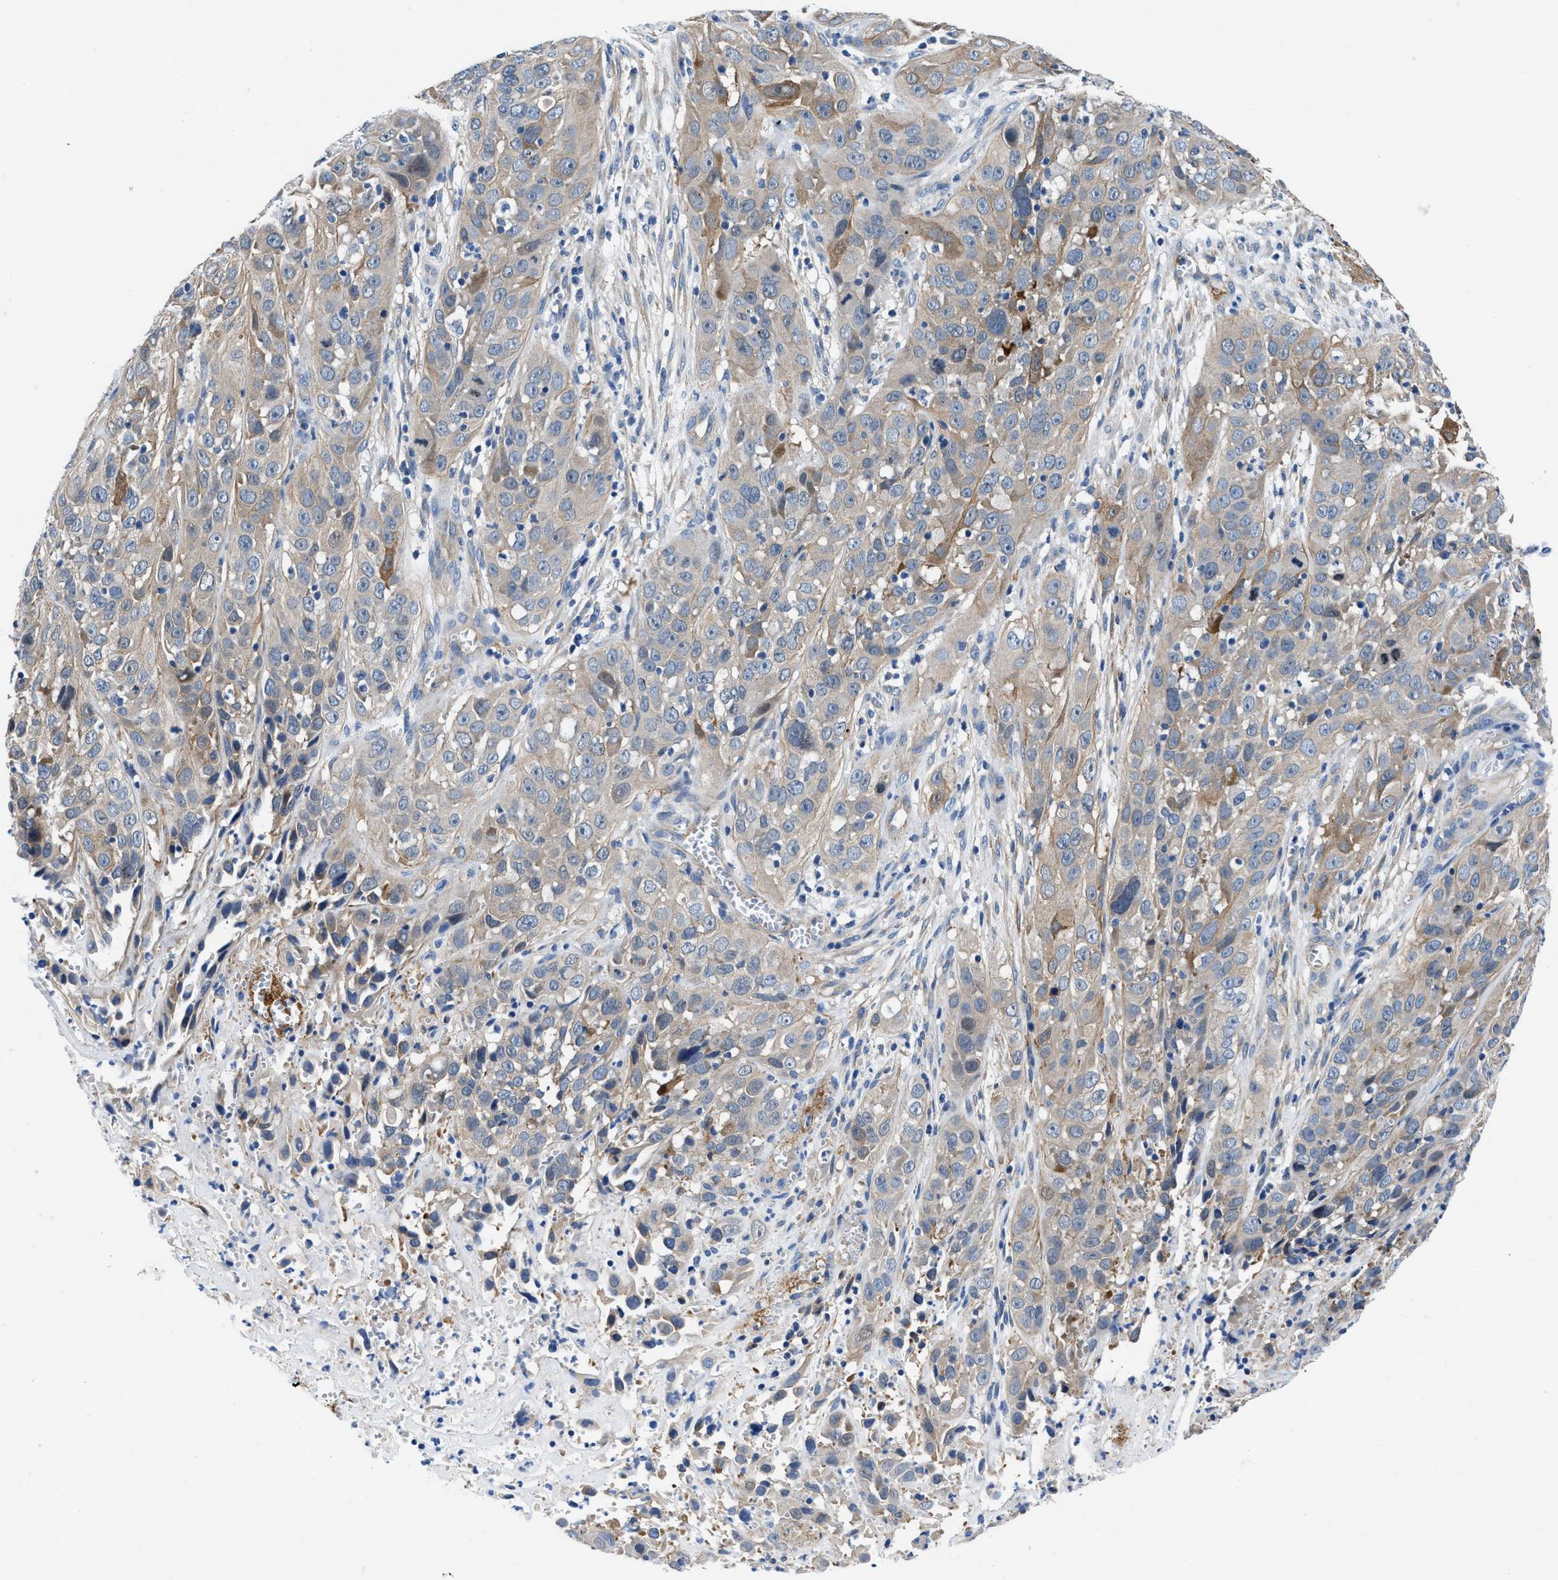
{"staining": {"intensity": "weak", "quantity": "25%-75%", "location": "cytoplasmic/membranous"}, "tissue": "cervical cancer", "cell_type": "Tumor cells", "image_type": "cancer", "snomed": [{"axis": "morphology", "description": "Squamous cell carcinoma, NOS"}, {"axis": "topography", "description": "Cervix"}], "caption": "Immunohistochemistry (IHC) staining of cervical cancer, which displays low levels of weak cytoplasmic/membranous positivity in approximately 25%-75% of tumor cells indicating weak cytoplasmic/membranous protein staining. The staining was performed using DAB (3,3'-diaminobenzidine) (brown) for protein detection and nuclei were counterstained in hematoxylin (blue).", "gene": "PARG", "patient": {"sex": "female", "age": 32}}